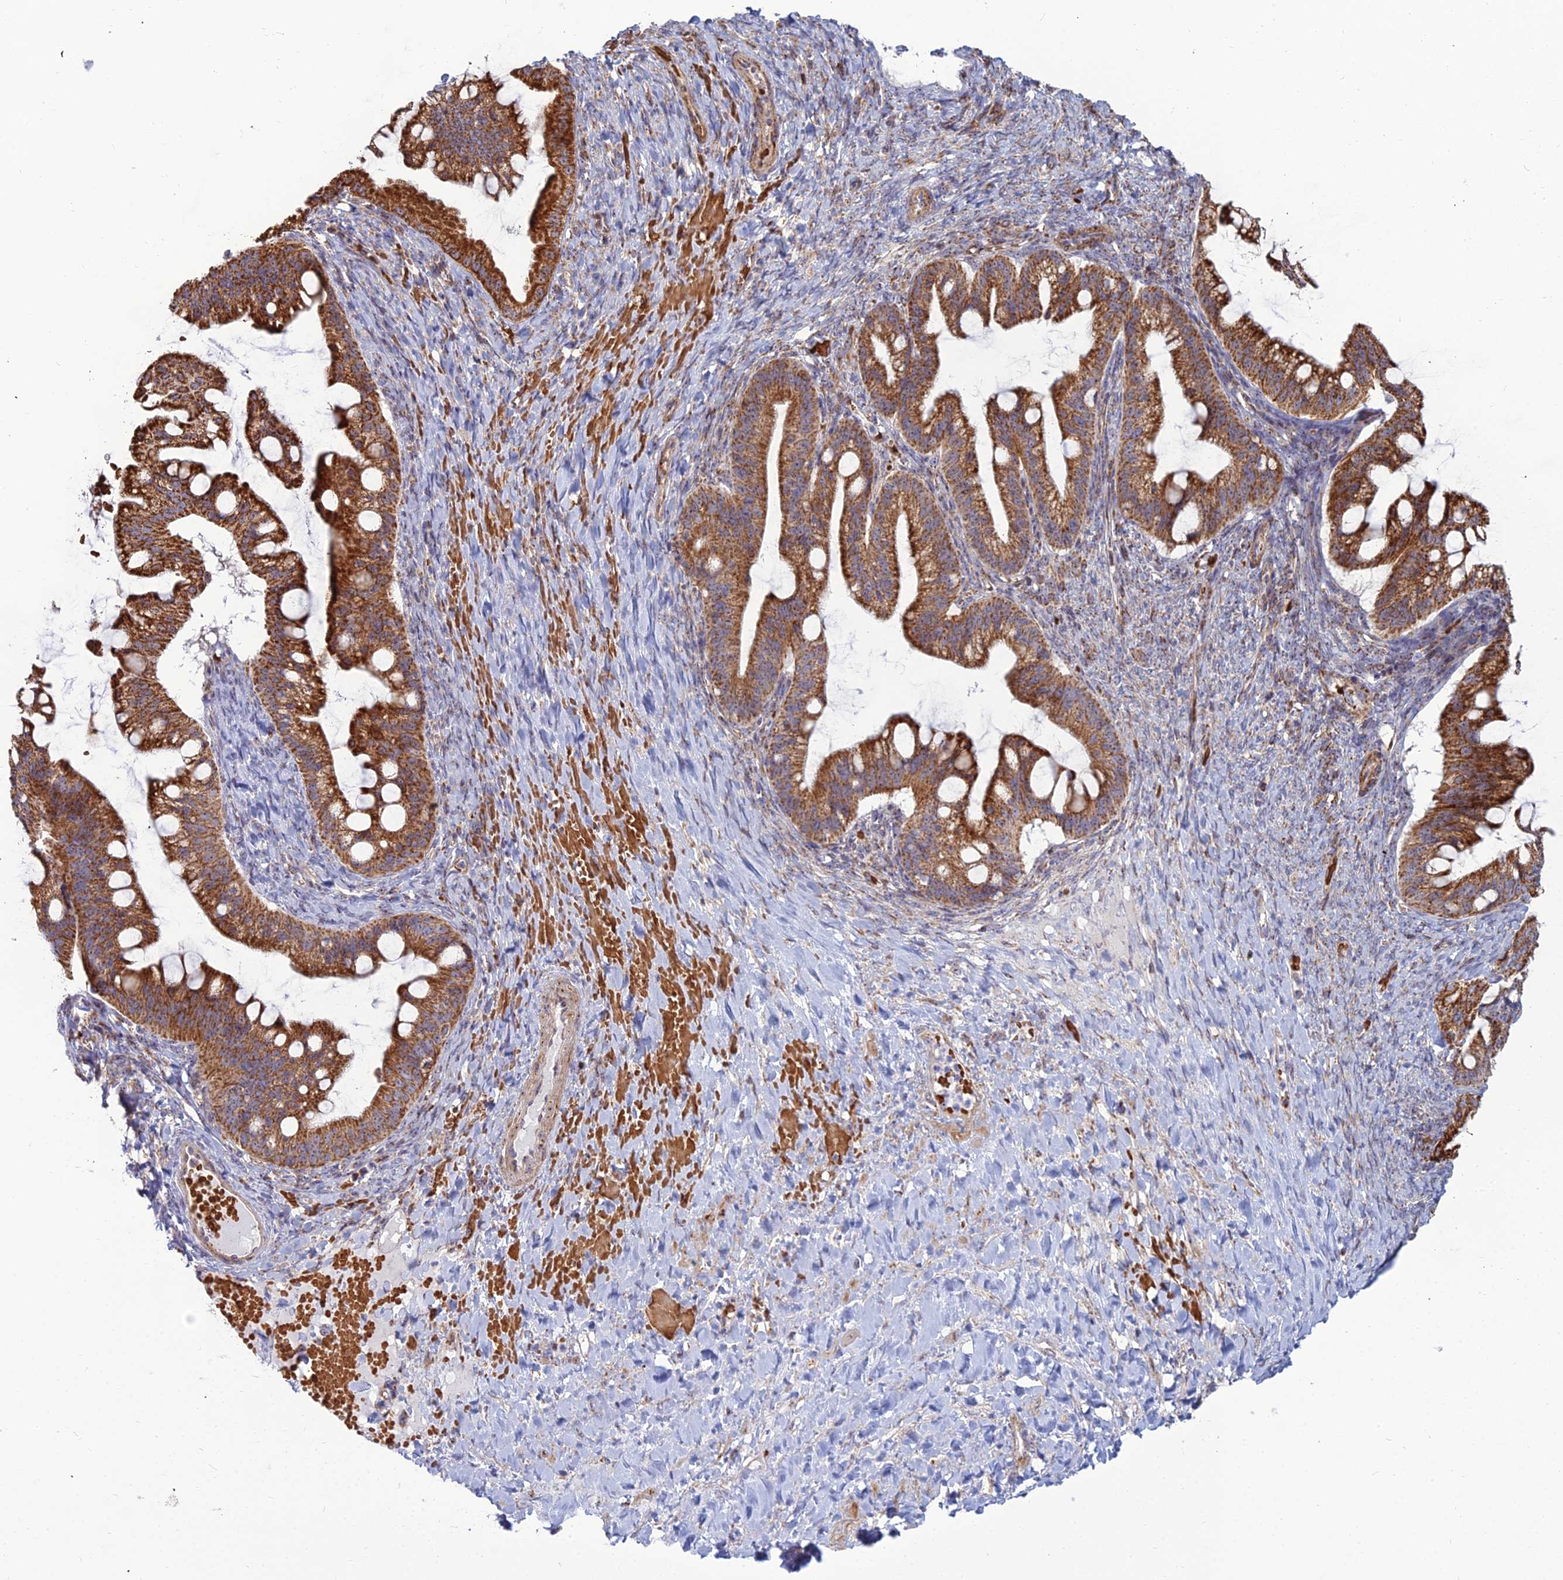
{"staining": {"intensity": "strong", "quantity": ">75%", "location": "cytoplasmic/membranous"}, "tissue": "ovarian cancer", "cell_type": "Tumor cells", "image_type": "cancer", "snomed": [{"axis": "morphology", "description": "Cystadenocarcinoma, mucinous, NOS"}, {"axis": "topography", "description": "Ovary"}], "caption": "Immunohistochemistry (IHC) (DAB) staining of human mucinous cystadenocarcinoma (ovarian) exhibits strong cytoplasmic/membranous protein positivity in about >75% of tumor cells.", "gene": "SLC35F4", "patient": {"sex": "female", "age": 73}}